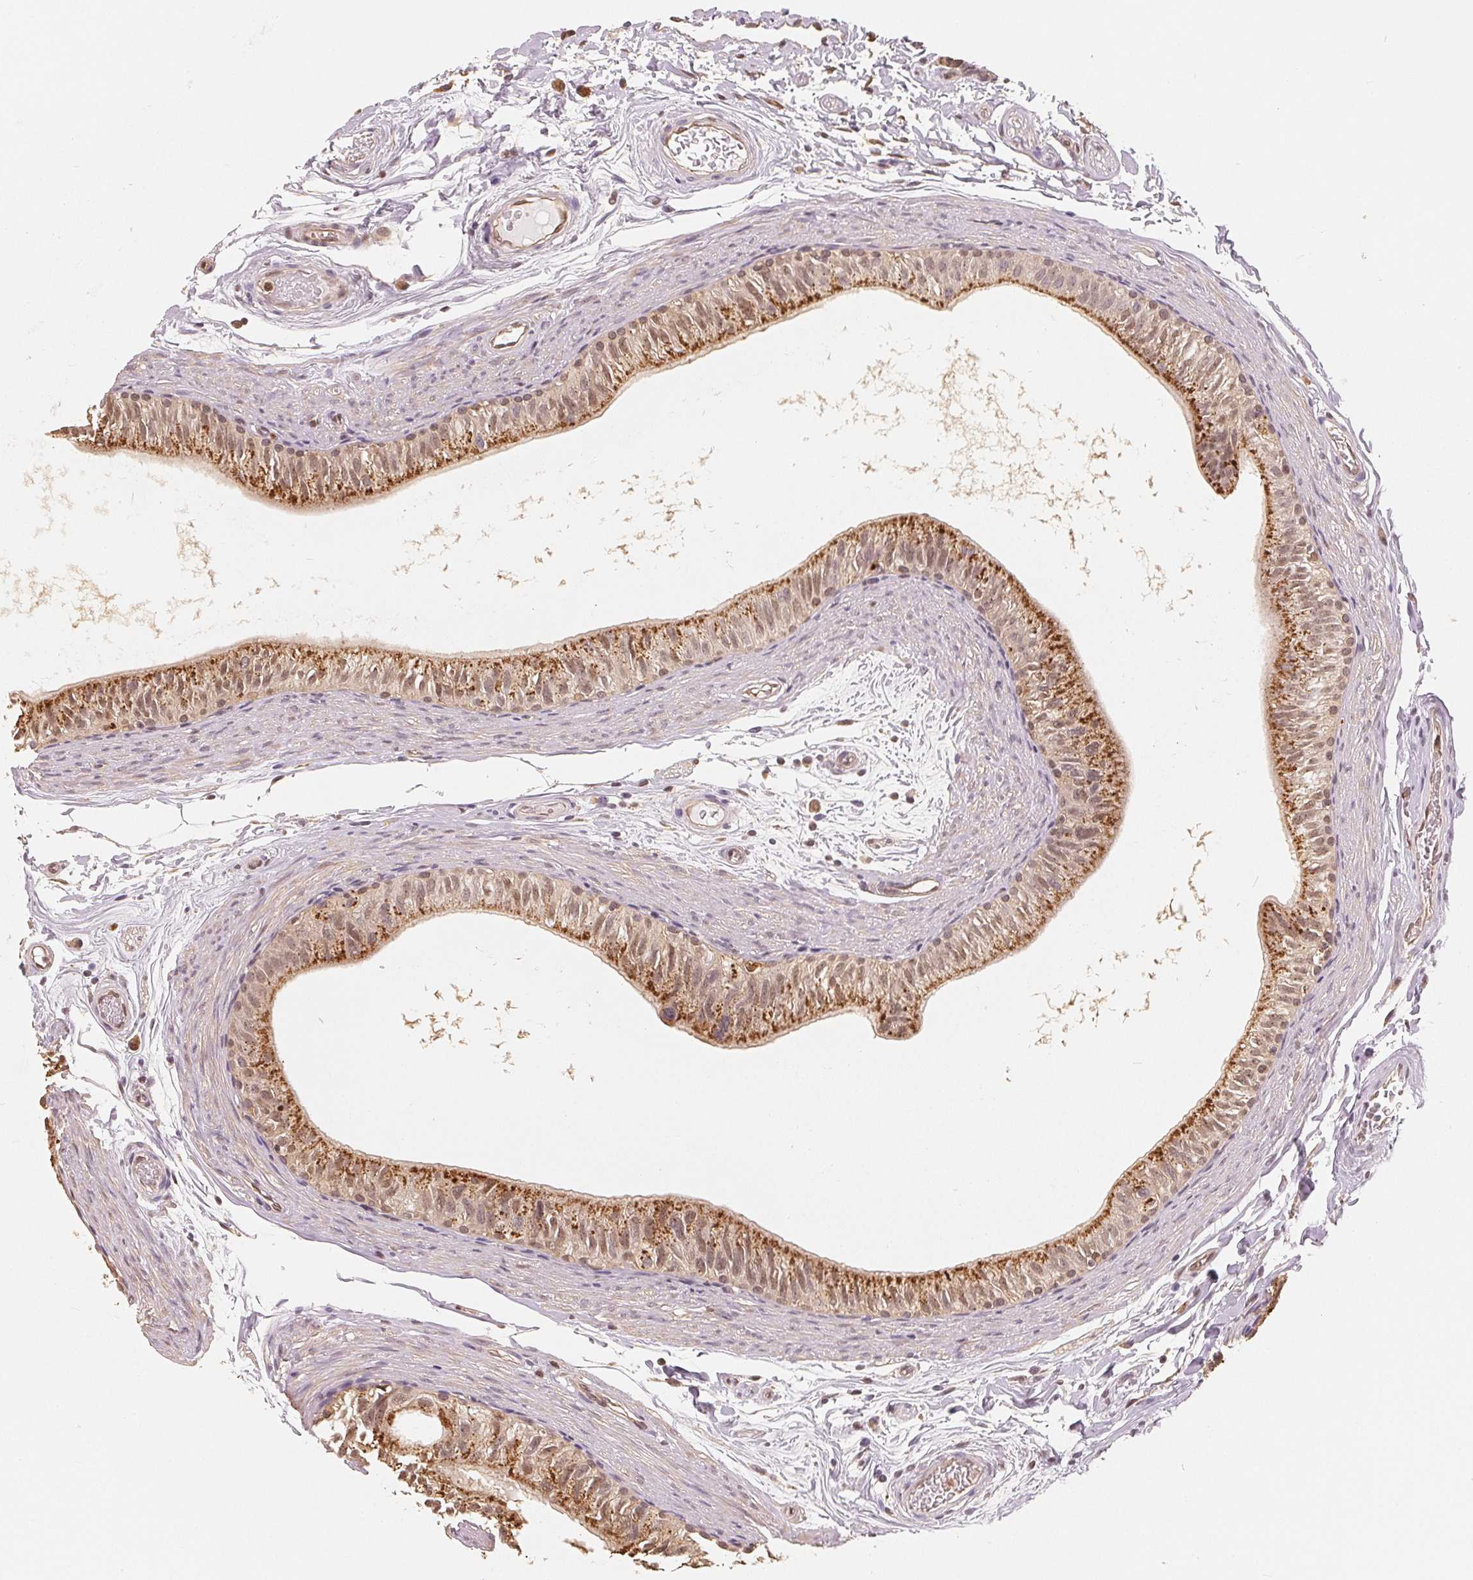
{"staining": {"intensity": "strong", "quantity": "25%-75%", "location": "cytoplasmic/membranous"}, "tissue": "epididymis", "cell_type": "Glandular cells", "image_type": "normal", "snomed": [{"axis": "morphology", "description": "Normal tissue, NOS"}, {"axis": "topography", "description": "Epididymis"}], "caption": "A brown stain highlights strong cytoplasmic/membranous staining of a protein in glandular cells of unremarkable epididymis.", "gene": "GUSB", "patient": {"sex": "male", "age": 36}}